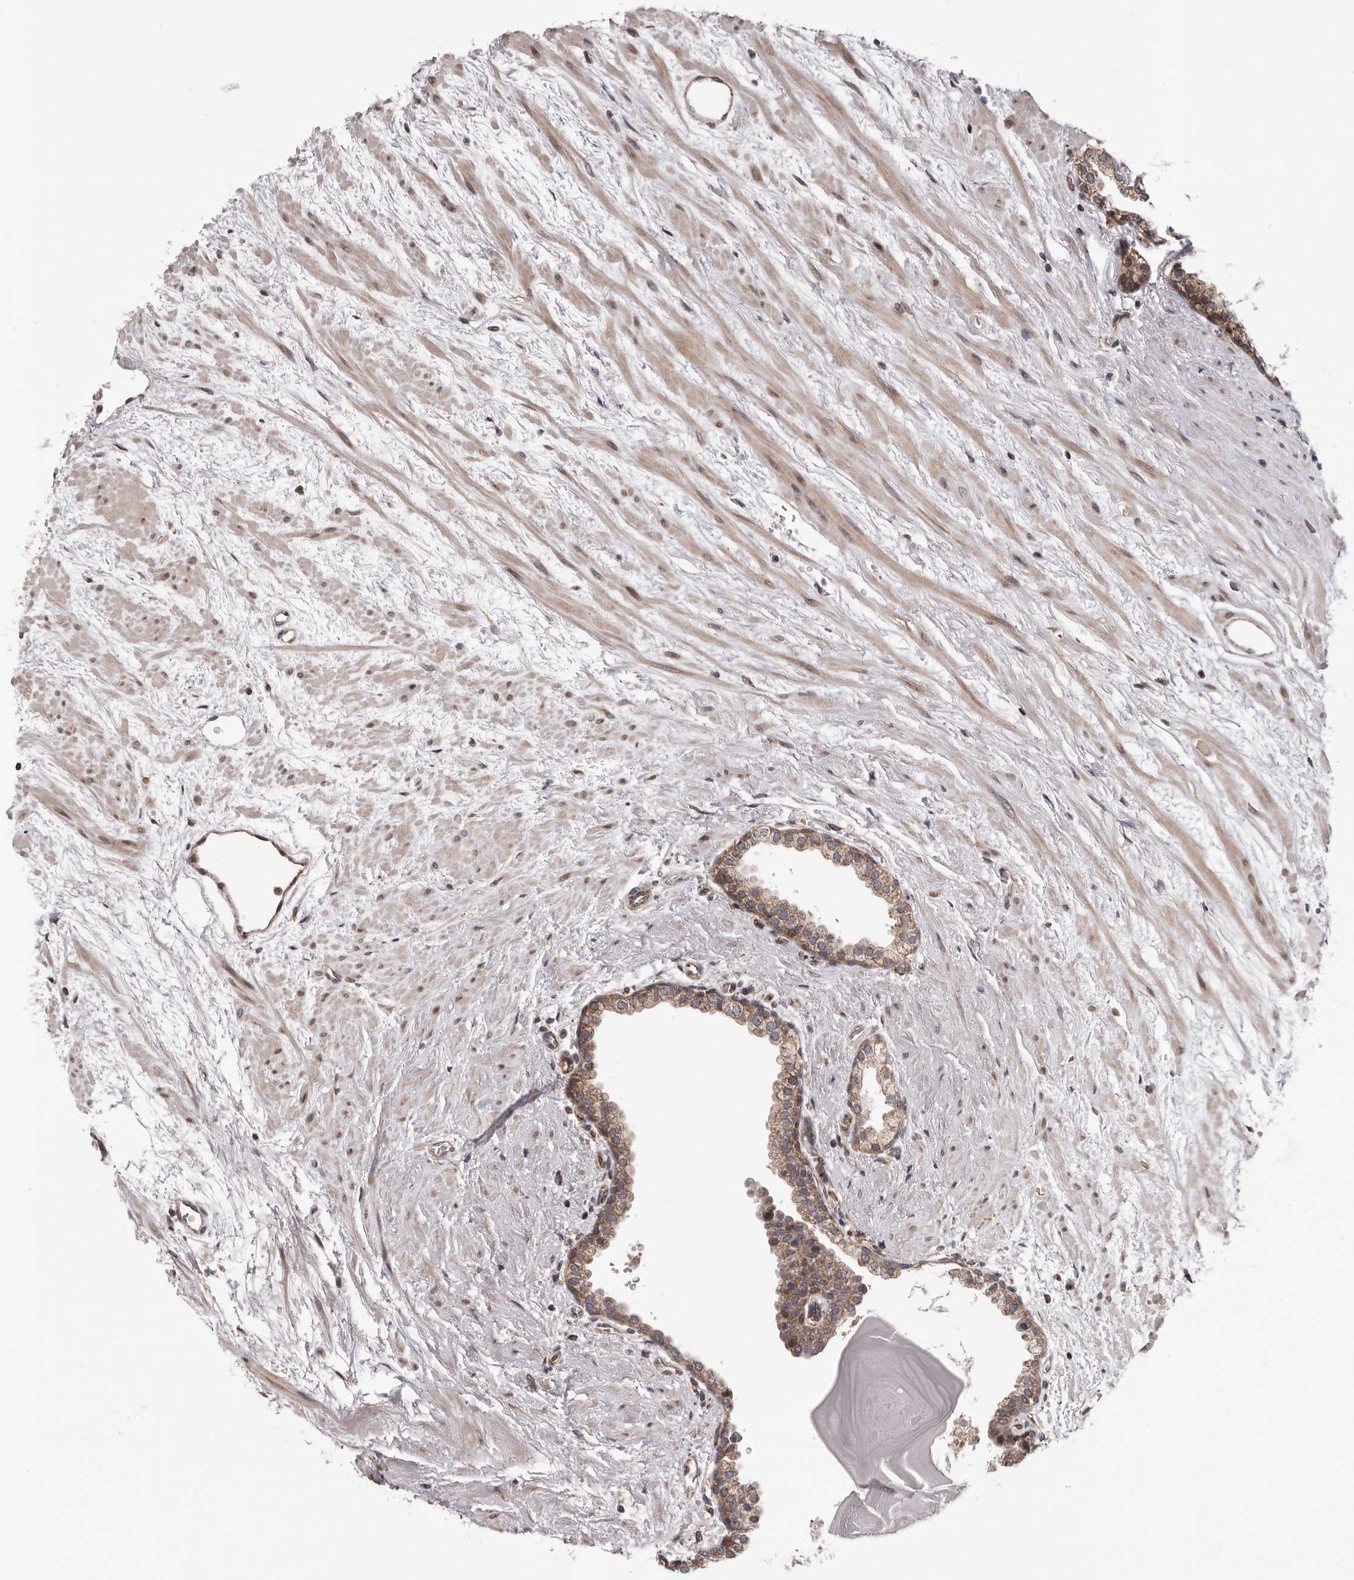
{"staining": {"intensity": "moderate", "quantity": ">75%", "location": "cytoplasmic/membranous"}, "tissue": "prostate", "cell_type": "Glandular cells", "image_type": "normal", "snomed": [{"axis": "morphology", "description": "Normal tissue, NOS"}, {"axis": "topography", "description": "Prostate"}], "caption": "Moderate cytoplasmic/membranous expression is seen in approximately >75% of glandular cells in benign prostate.", "gene": "VPS37A", "patient": {"sex": "male", "age": 48}}